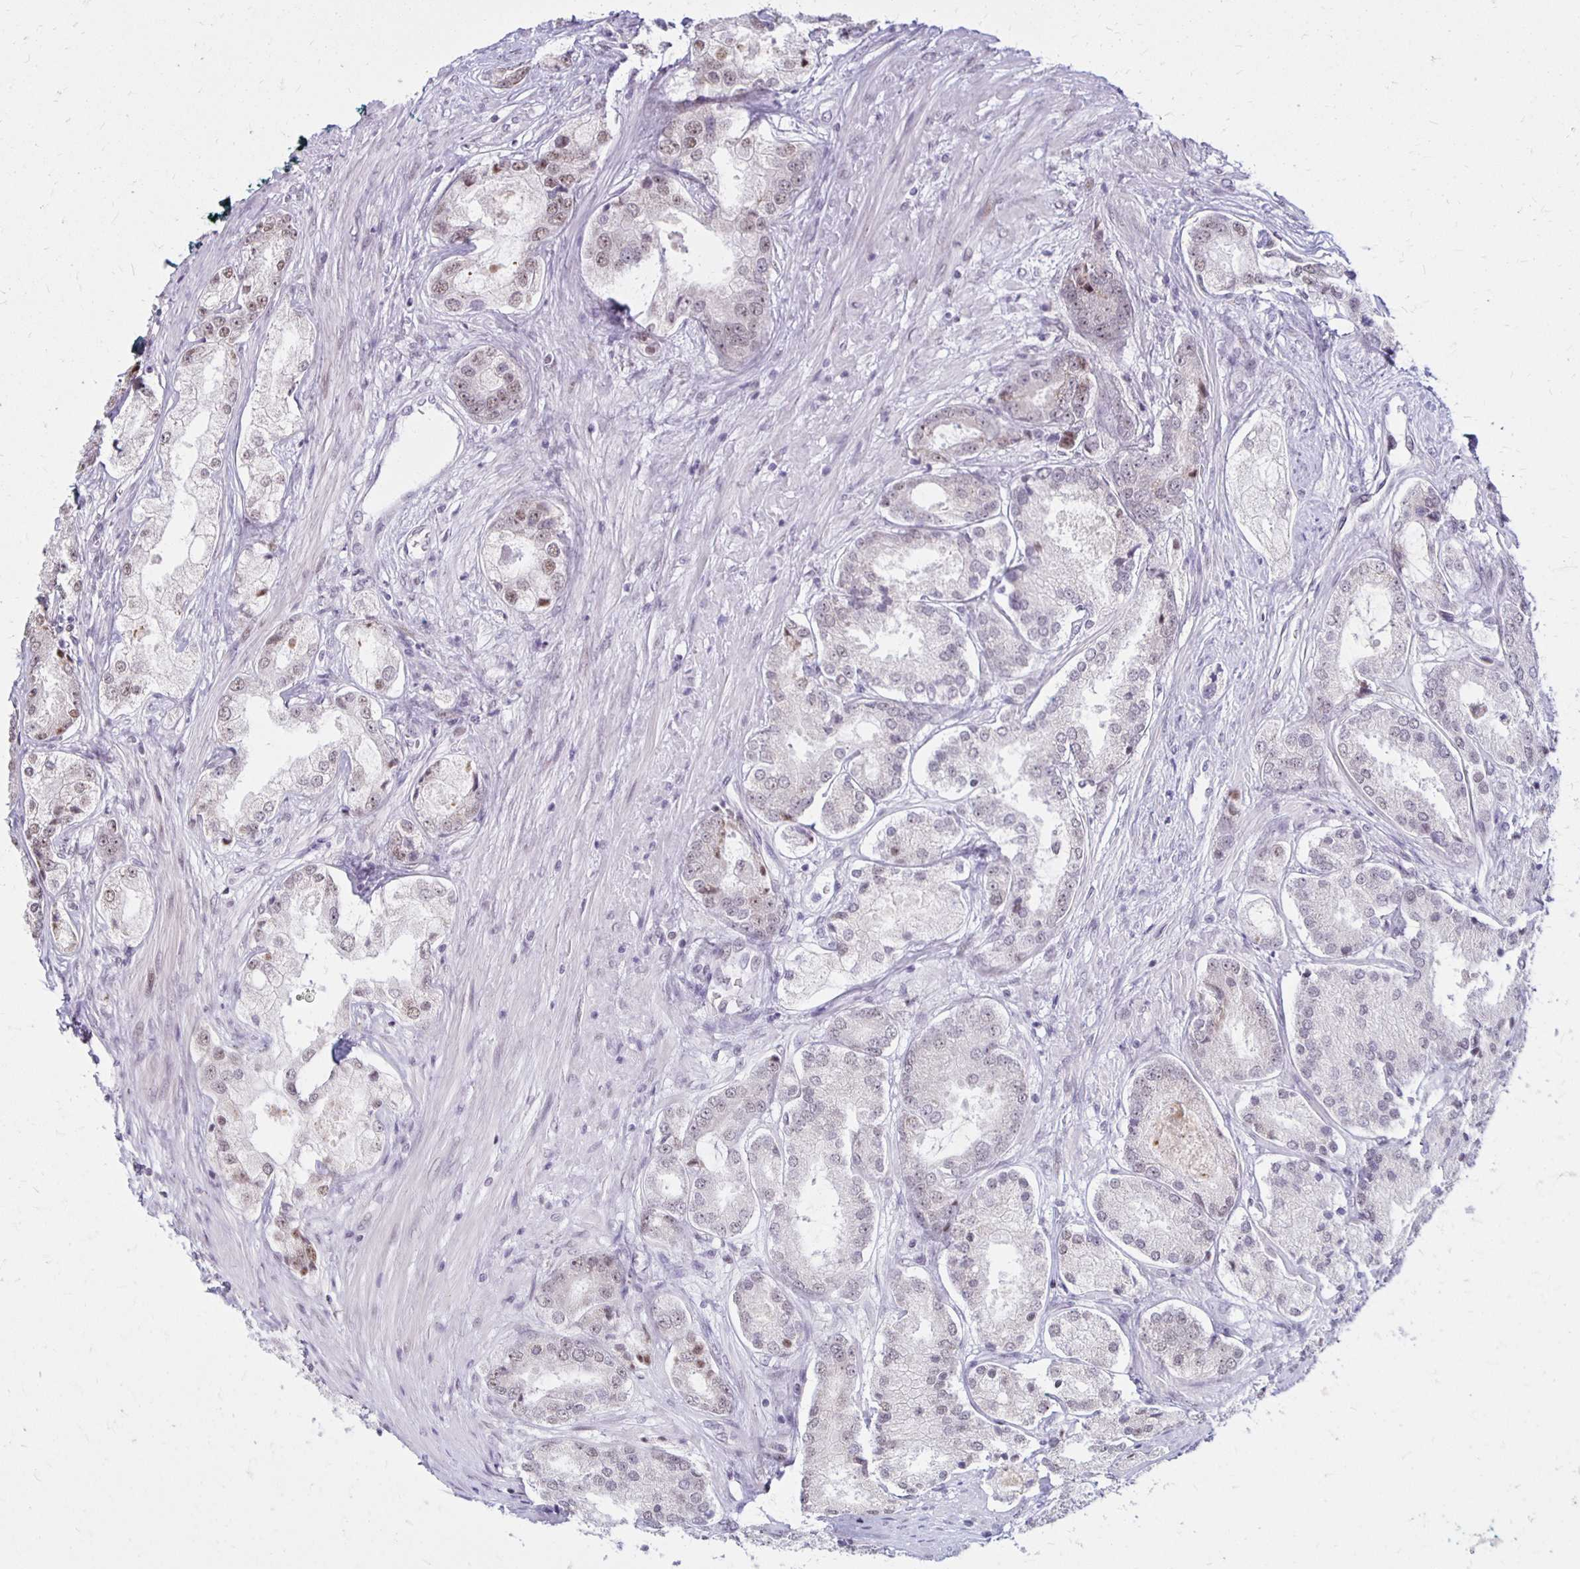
{"staining": {"intensity": "weak", "quantity": "<25%", "location": "nuclear"}, "tissue": "prostate cancer", "cell_type": "Tumor cells", "image_type": "cancer", "snomed": [{"axis": "morphology", "description": "Adenocarcinoma, Low grade"}, {"axis": "topography", "description": "Prostate"}], "caption": "Tumor cells show no significant protein positivity in prostate cancer (low-grade adenocarcinoma).", "gene": "DAGLA", "patient": {"sex": "male", "age": 68}}